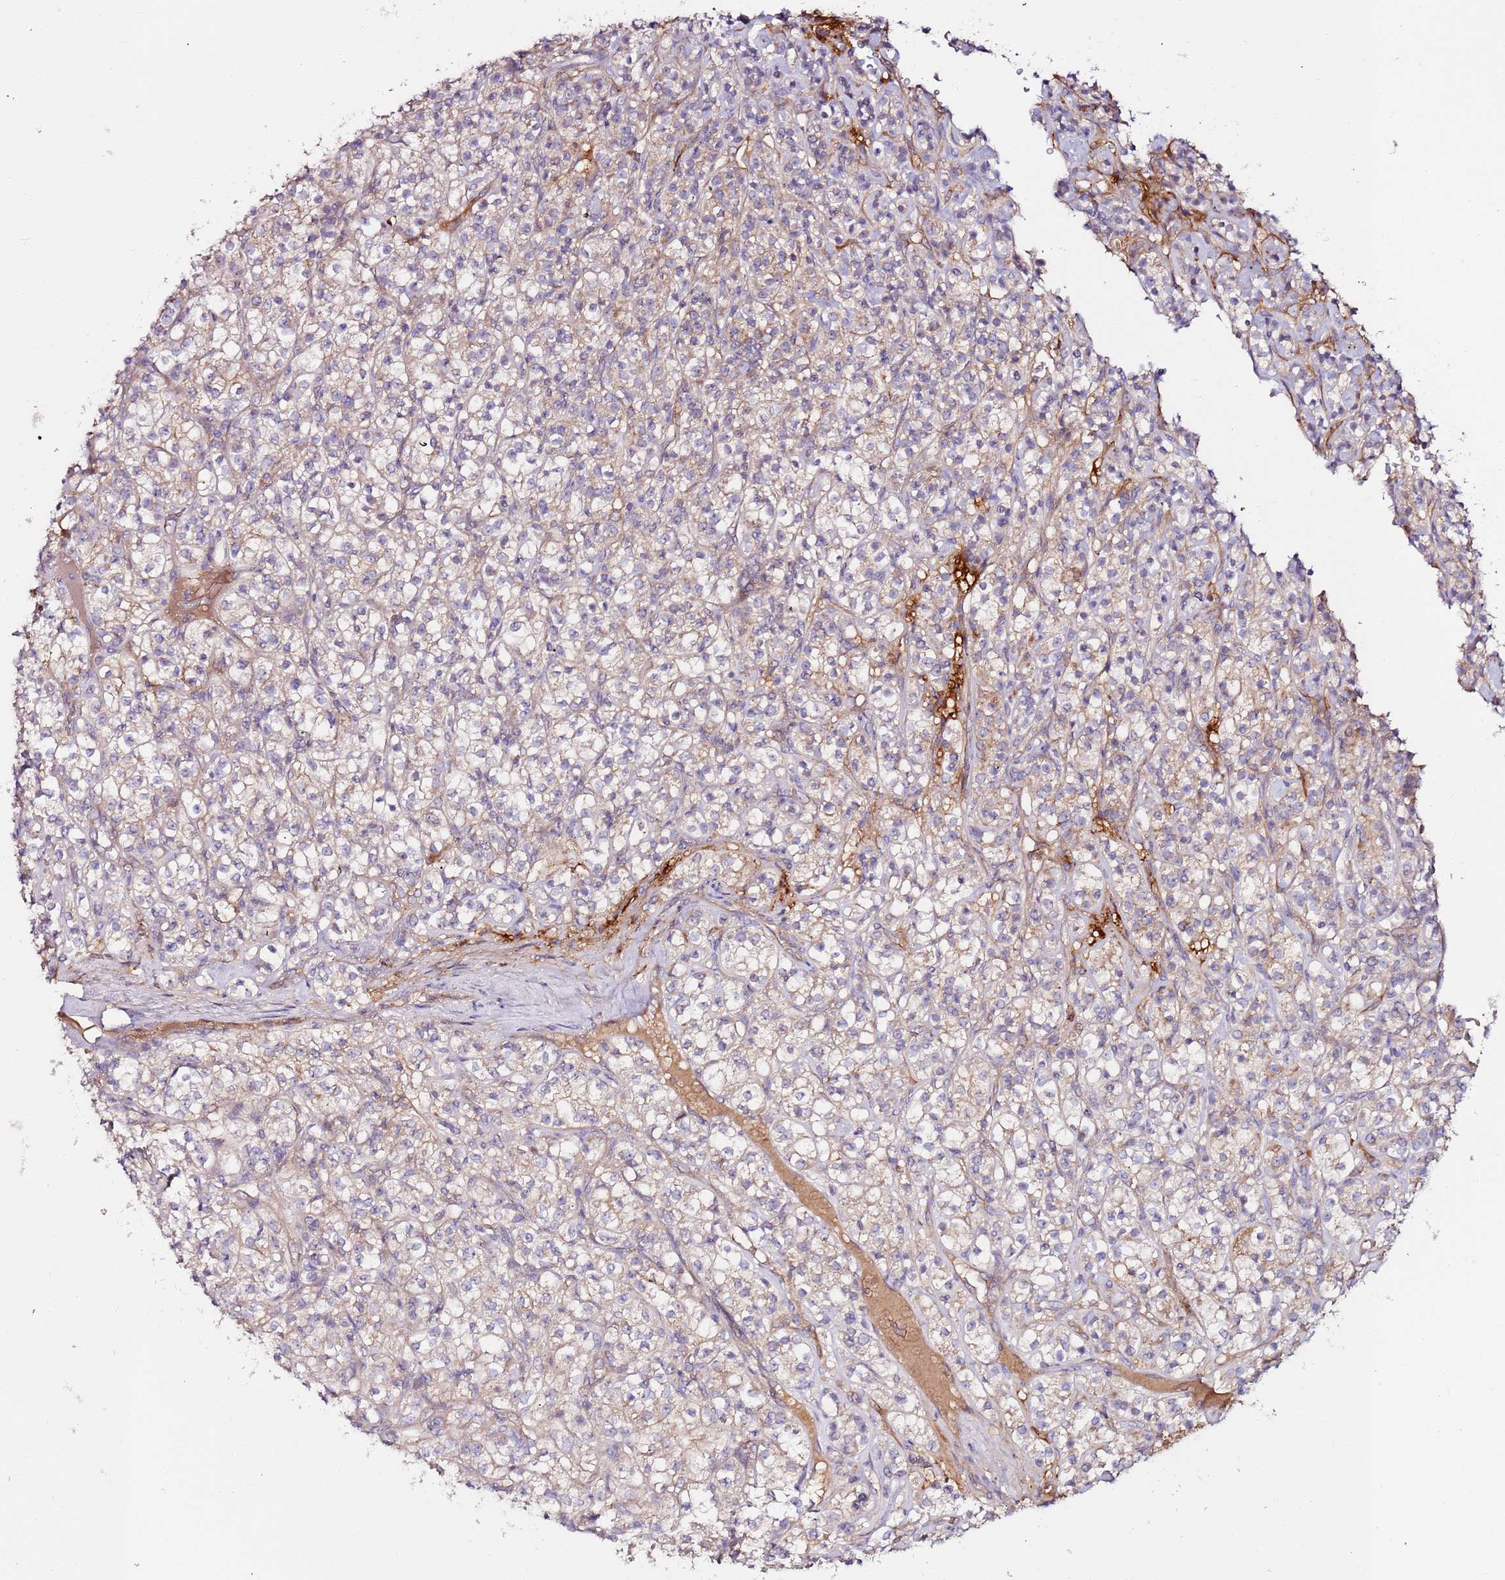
{"staining": {"intensity": "weak", "quantity": "<25%", "location": "cytoplasmic/membranous"}, "tissue": "renal cancer", "cell_type": "Tumor cells", "image_type": "cancer", "snomed": [{"axis": "morphology", "description": "Adenocarcinoma, NOS"}, {"axis": "topography", "description": "Kidney"}], "caption": "DAB immunohistochemical staining of renal cancer (adenocarcinoma) demonstrates no significant positivity in tumor cells.", "gene": "FLVCR1", "patient": {"sex": "male", "age": 77}}